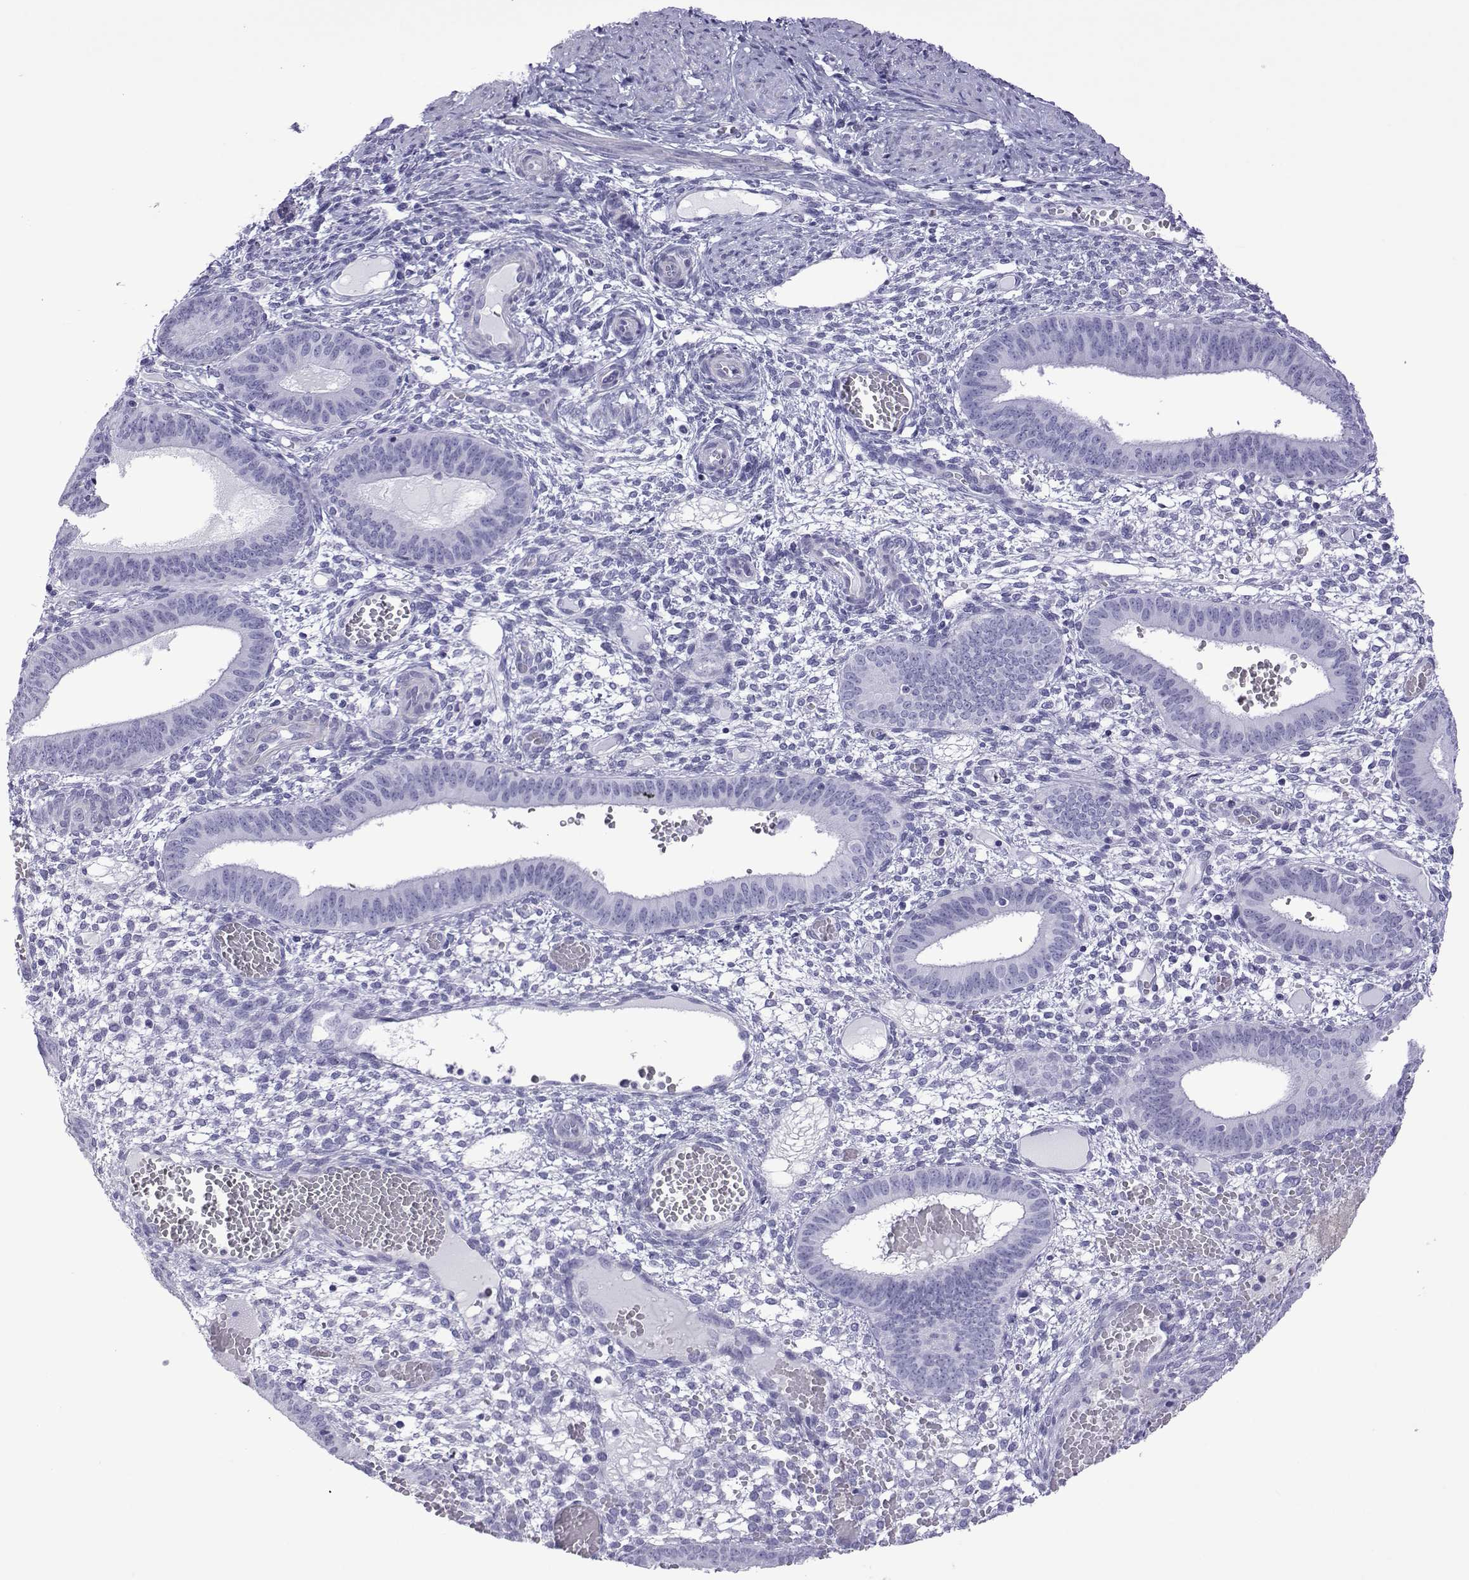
{"staining": {"intensity": "negative", "quantity": "none", "location": "none"}, "tissue": "endometrium", "cell_type": "Cells in endometrial stroma", "image_type": "normal", "snomed": [{"axis": "morphology", "description": "Normal tissue, NOS"}, {"axis": "topography", "description": "Endometrium"}], "caption": "The micrograph shows no staining of cells in endometrial stroma in normal endometrium. The staining is performed using DAB (3,3'-diaminobenzidine) brown chromogen with nuclei counter-stained in using hematoxylin.", "gene": "SPANXA1", "patient": {"sex": "female", "age": 42}}